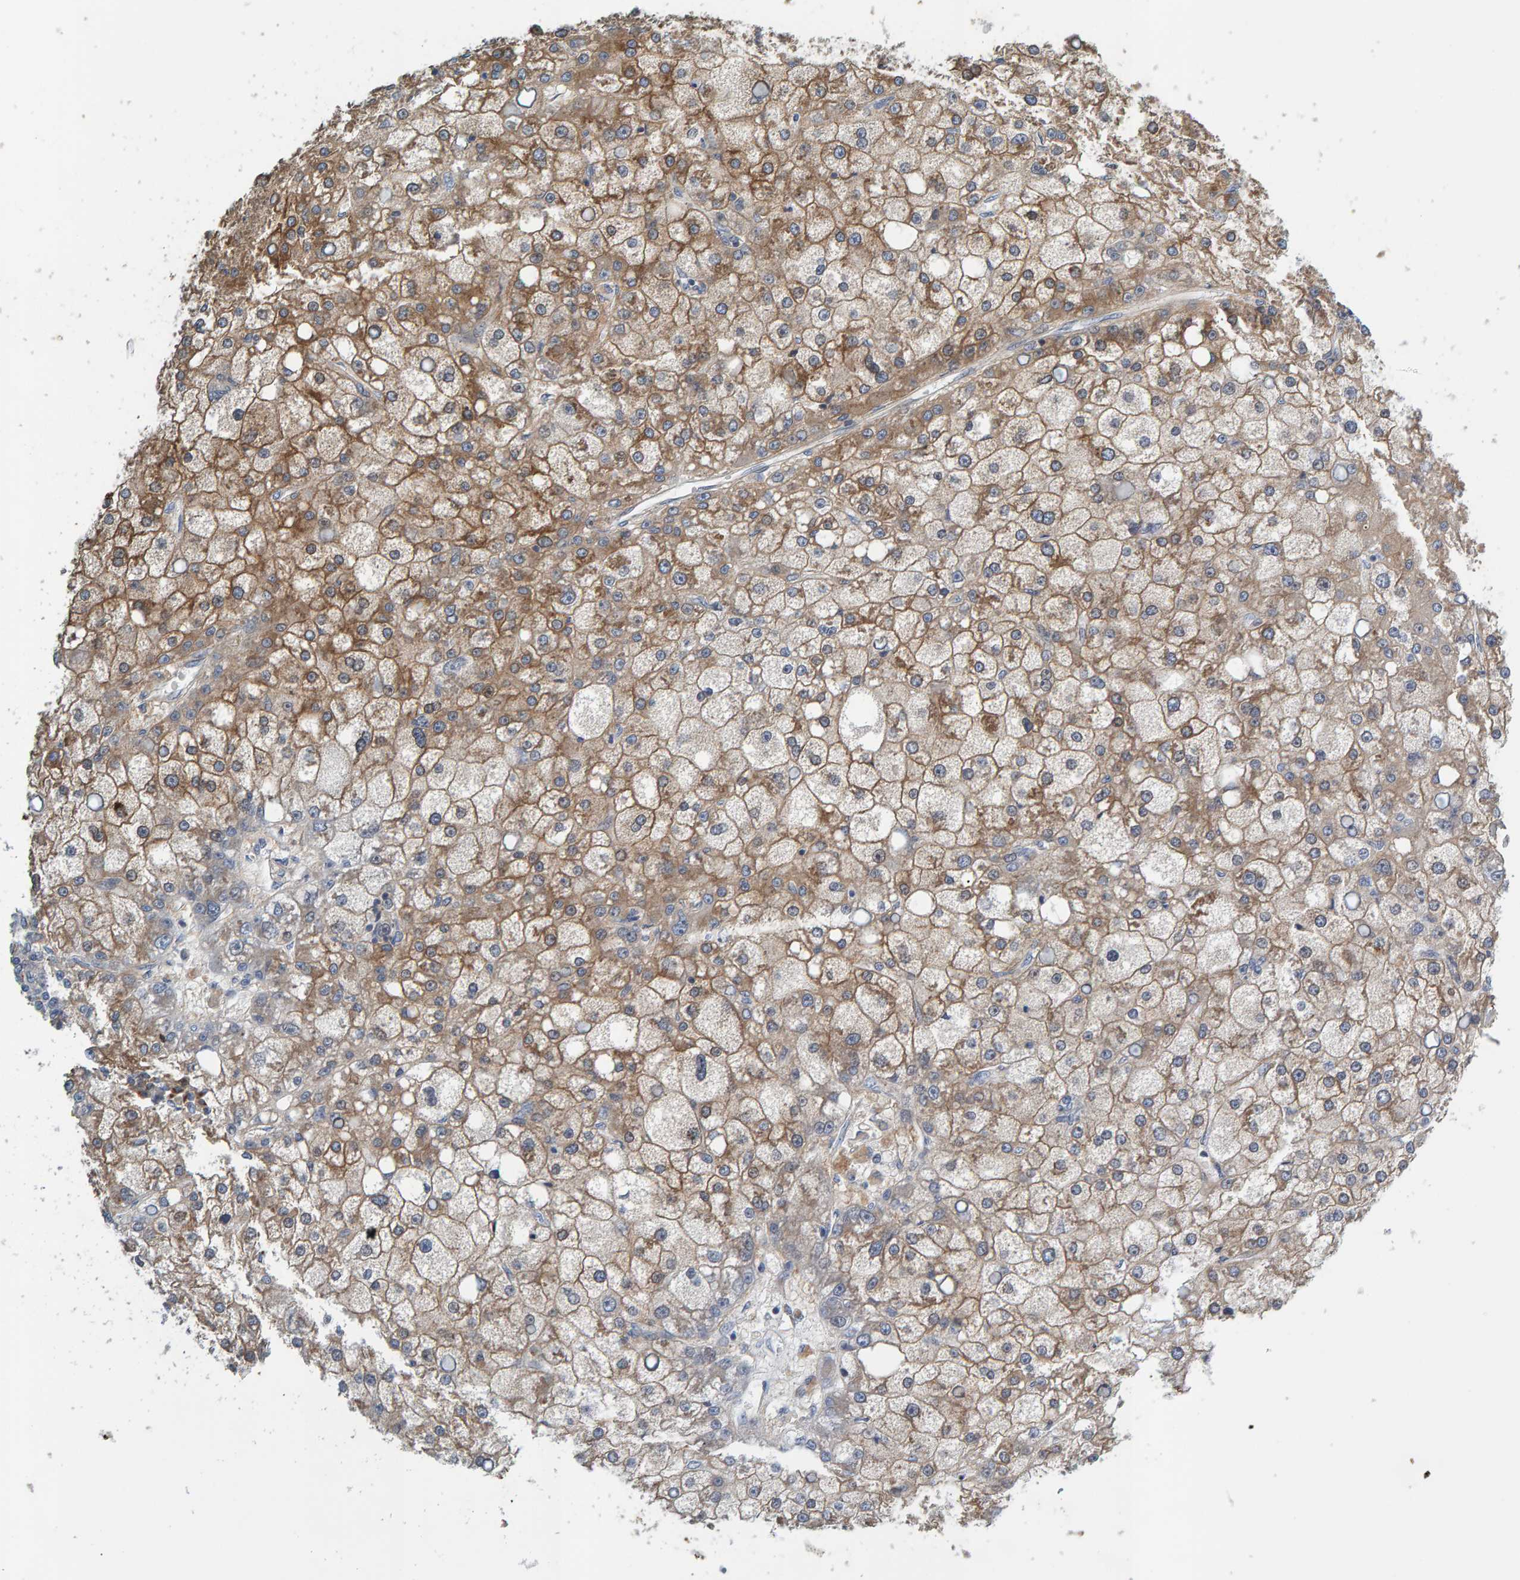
{"staining": {"intensity": "moderate", "quantity": ">75%", "location": "cytoplasmic/membranous"}, "tissue": "liver cancer", "cell_type": "Tumor cells", "image_type": "cancer", "snomed": [{"axis": "morphology", "description": "Carcinoma, Hepatocellular, NOS"}, {"axis": "topography", "description": "Liver"}], "caption": "Human liver cancer (hepatocellular carcinoma) stained for a protein (brown) exhibits moderate cytoplasmic/membranous positive staining in approximately >75% of tumor cells.", "gene": "CCM2", "patient": {"sex": "male", "age": 67}}